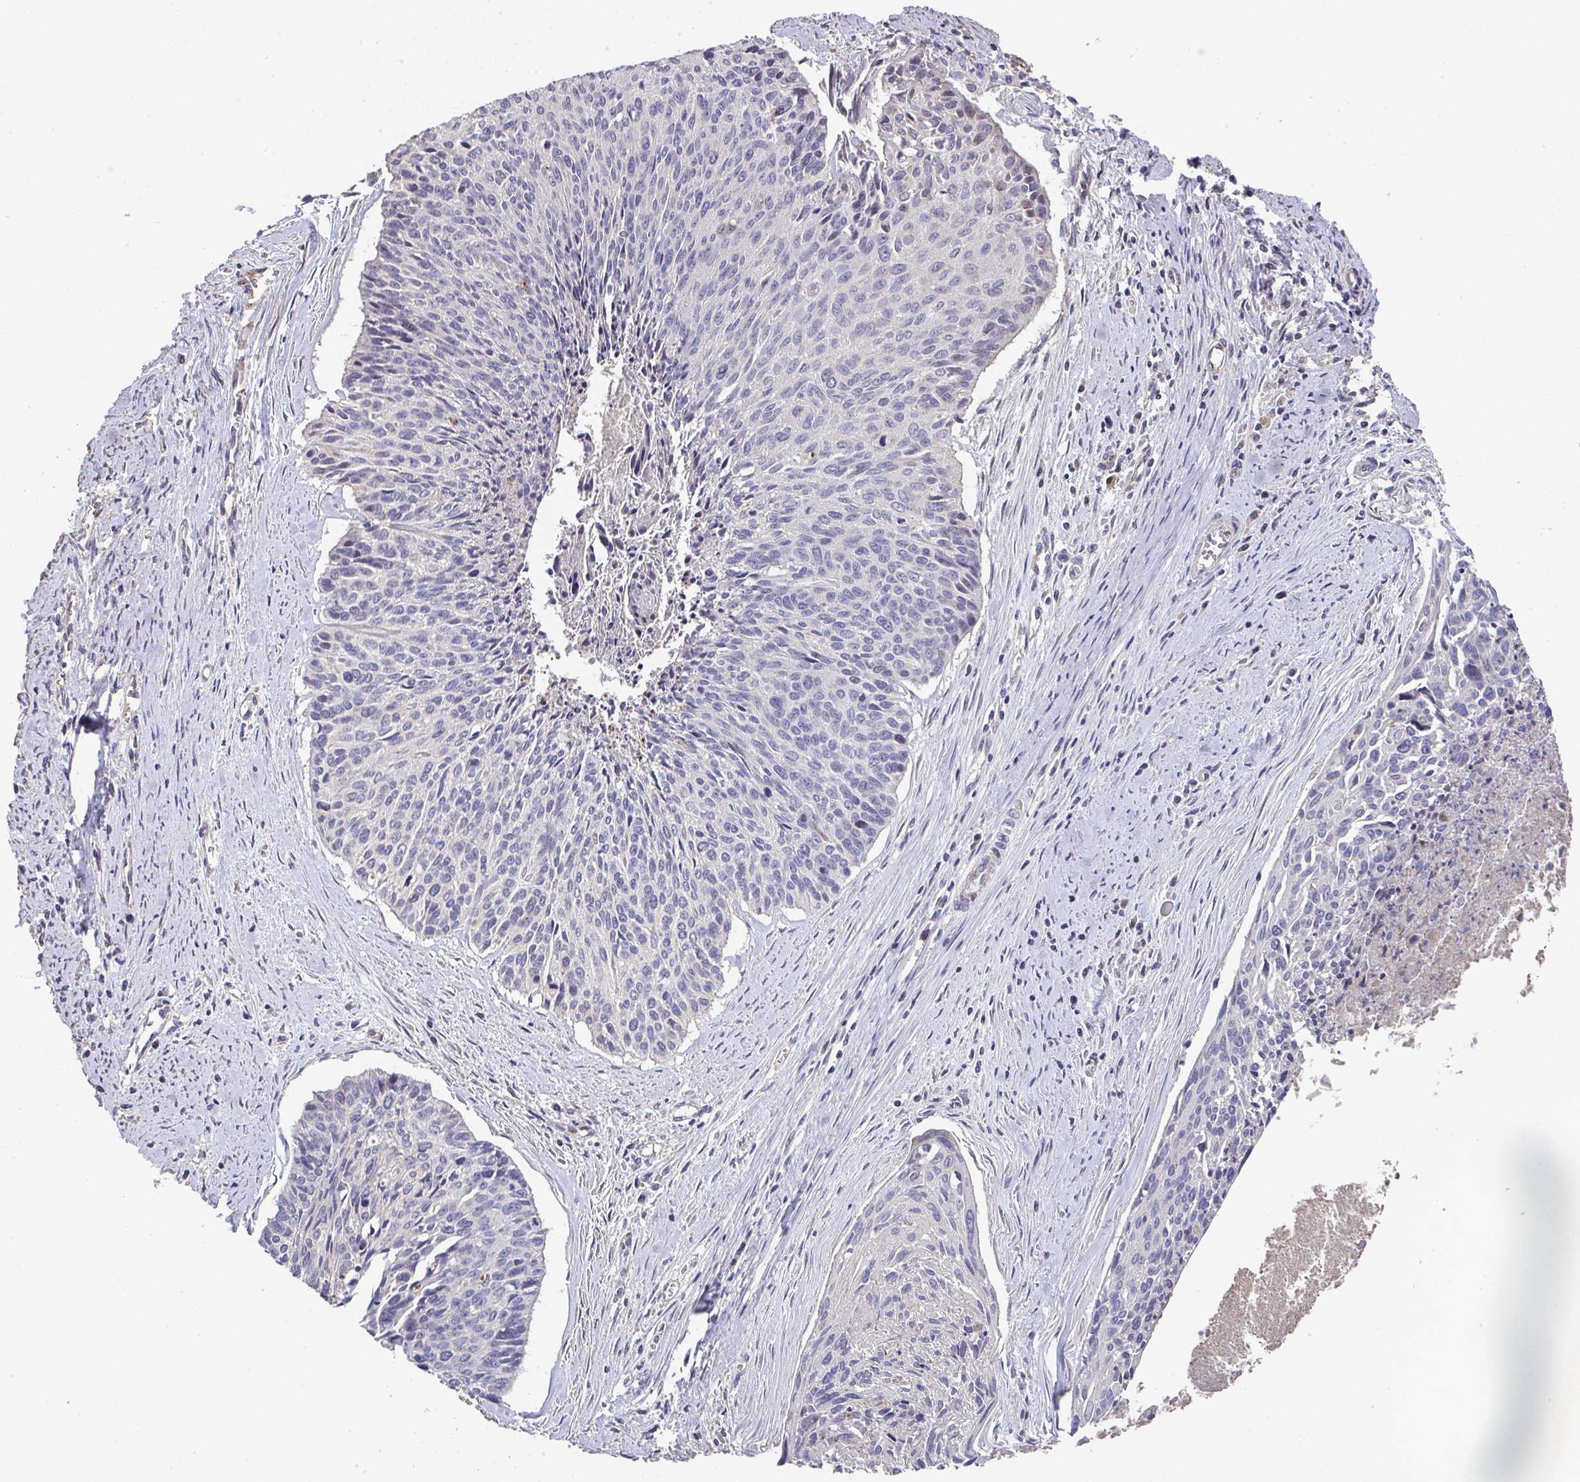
{"staining": {"intensity": "negative", "quantity": "none", "location": "none"}, "tissue": "cervical cancer", "cell_type": "Tumor cells", "image_type": "cancer", "snomed": [{"axis": "morphology", "description": "Squamous cell carcinoma, NOS"}, {"axis": "topography", "description": "Cervix"}], "caption": "This is a histopathology image of immunohistochemistry (IHC) staining of cervical squamous cell carcinoma, which shows no positivity in tumor cells.", "gene": "RUNDC3B", "patient": {"sex": "female", "age": 55}}